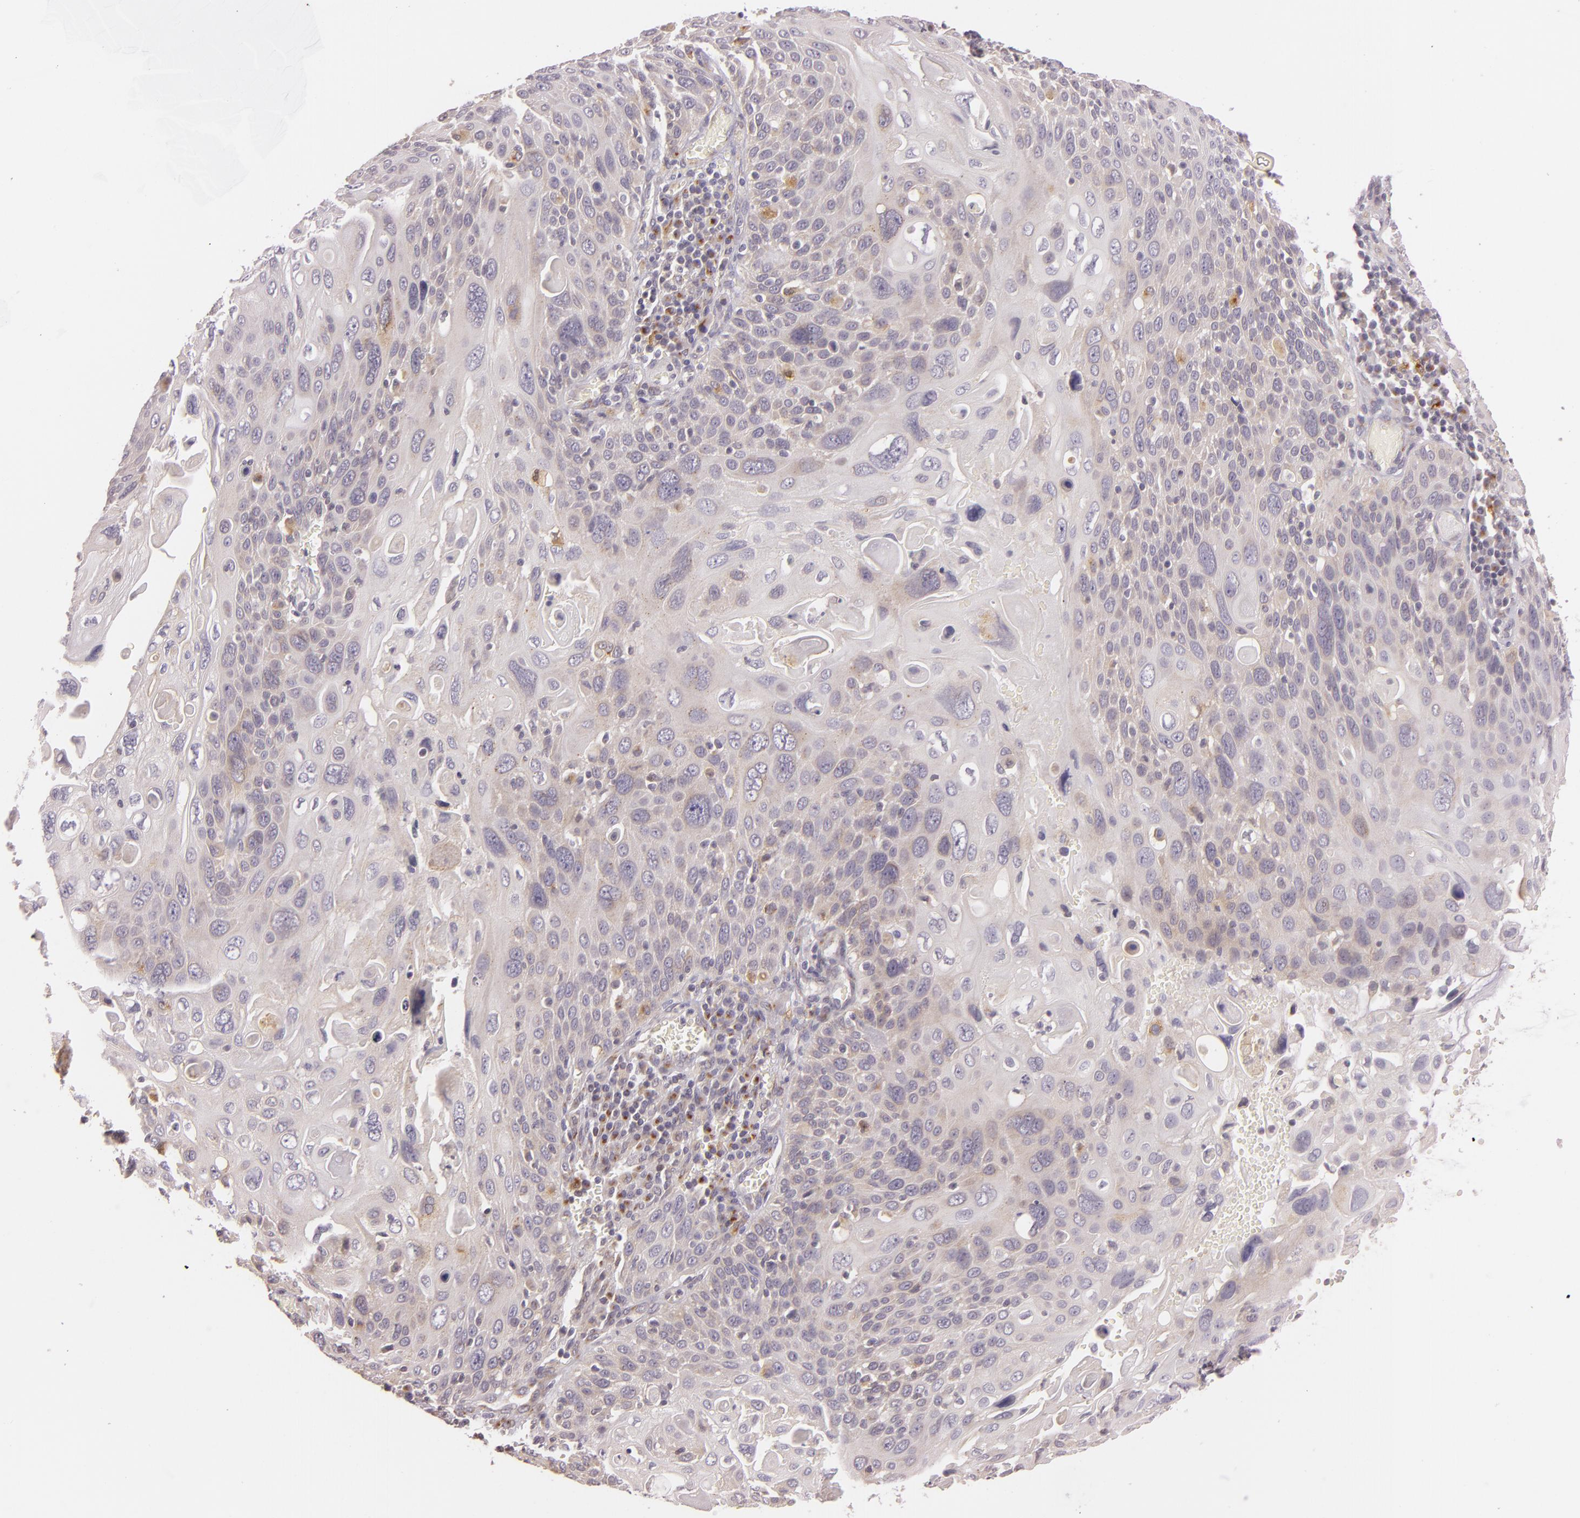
{"staining": {"intensity": "weak", "quantity": ">75%", "location": "cytoplasmic/membranous"}, "tissue": "cervical cancer", "cell_type": "Tumor cells", "image_type": "cancer", "snomed": [{"axis": "morphology", "description": "Squamous cell carcinoma, NOS"}, {"axis": "topography", "description": "Cervix"}], "caption": "Protein positivity by immunohistochemistry (IHC) demonstrates weak cytoplasmic/membranous staining in approximately >75% of tumor cells in cervical cancer.", "gene": "LGMN", "patient": {"sex": "female", "age": 54}}